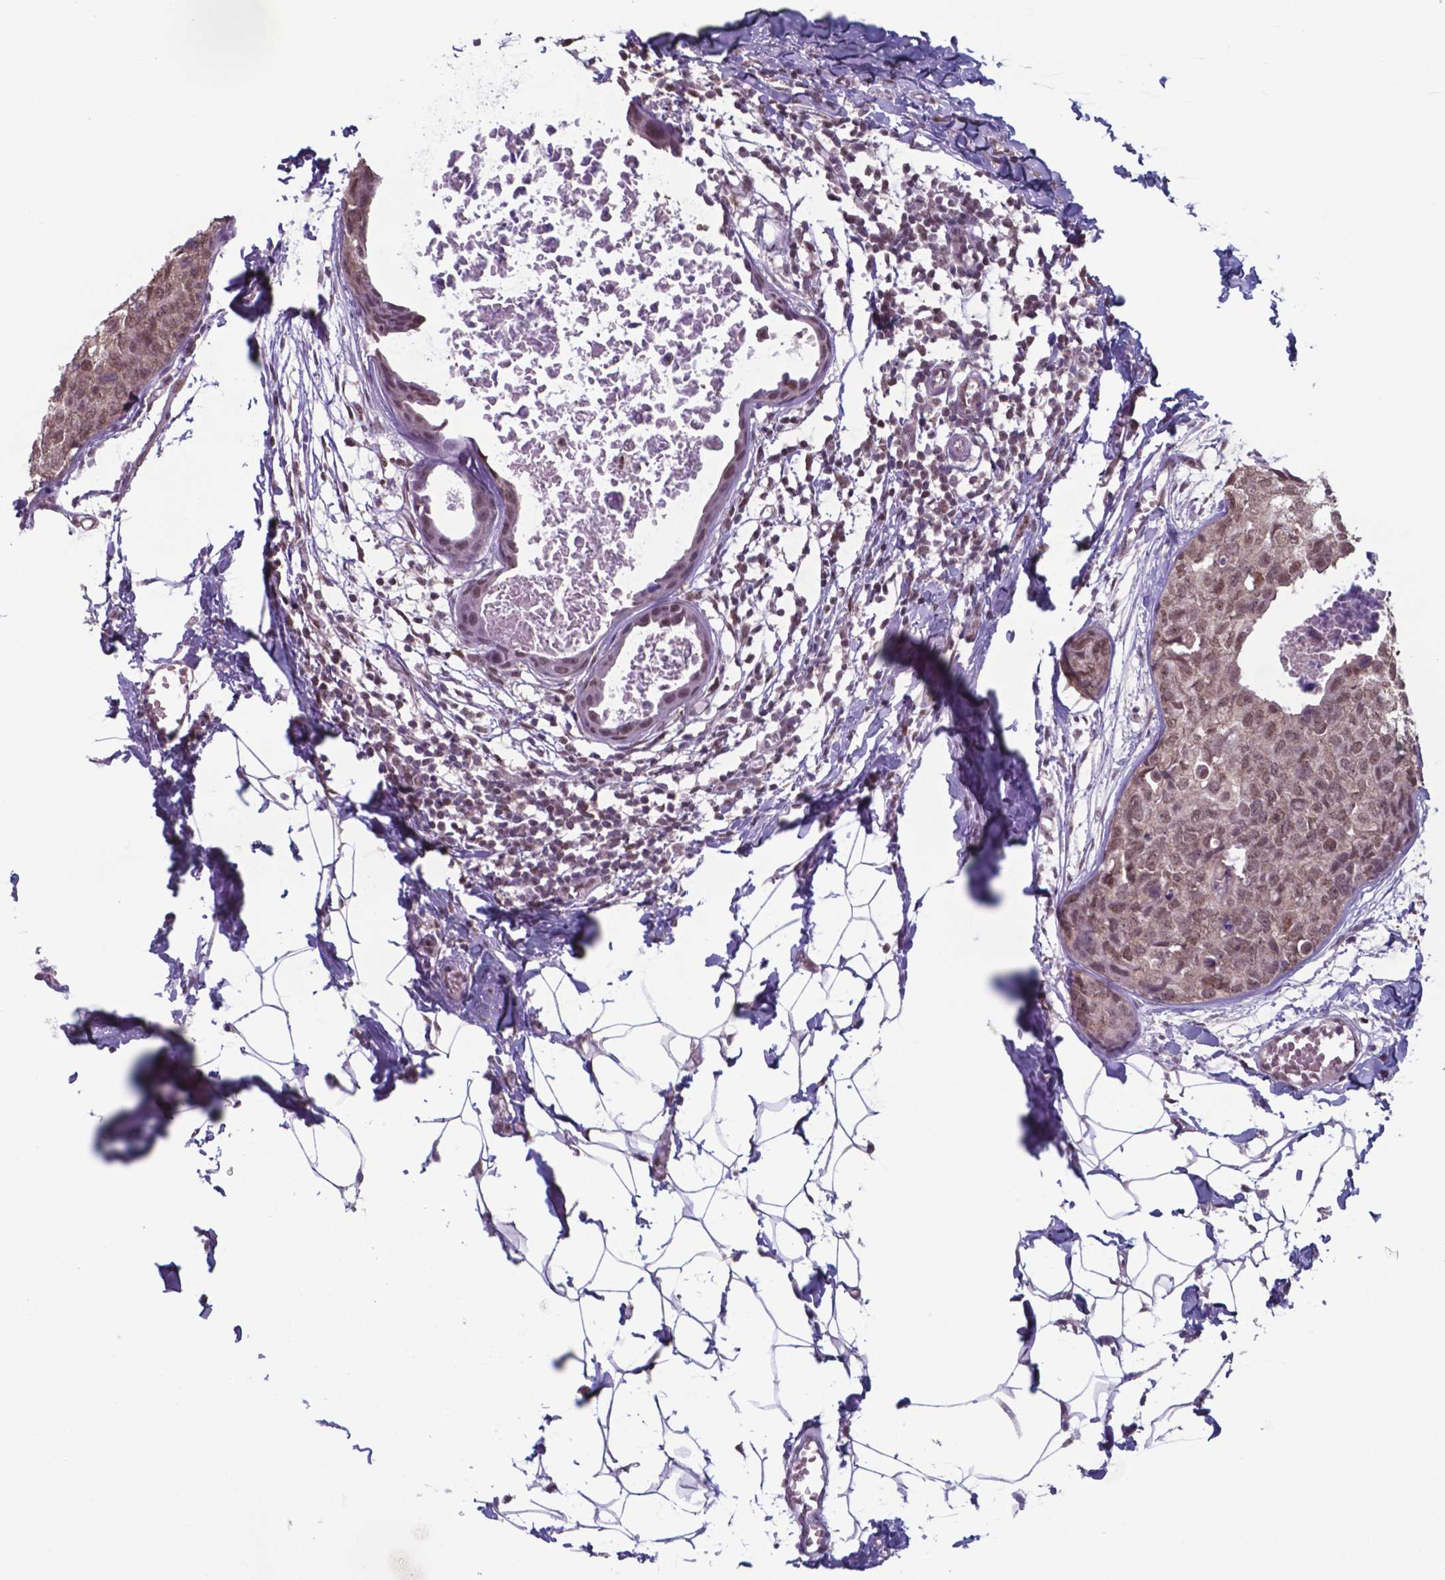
{"staining": {"intensity": "weak", "quantity": ">75%", "location": "nuclear"}, "tissue": "breast cancer", "cell_type": "Tumor cells", "image_type": "cancer", "snomed": [{"axis": "morphology", "description": "Duct carcinoma"}, {"axis": "topography", "description": "Breast"}], "caption": "Infiltrating ductal carcinoma (breast) tissue displays weak nuclear positivity in about >75% of tumor cells", "gene": "UBA1", "patient": {"sex": "female", "age": 38}}